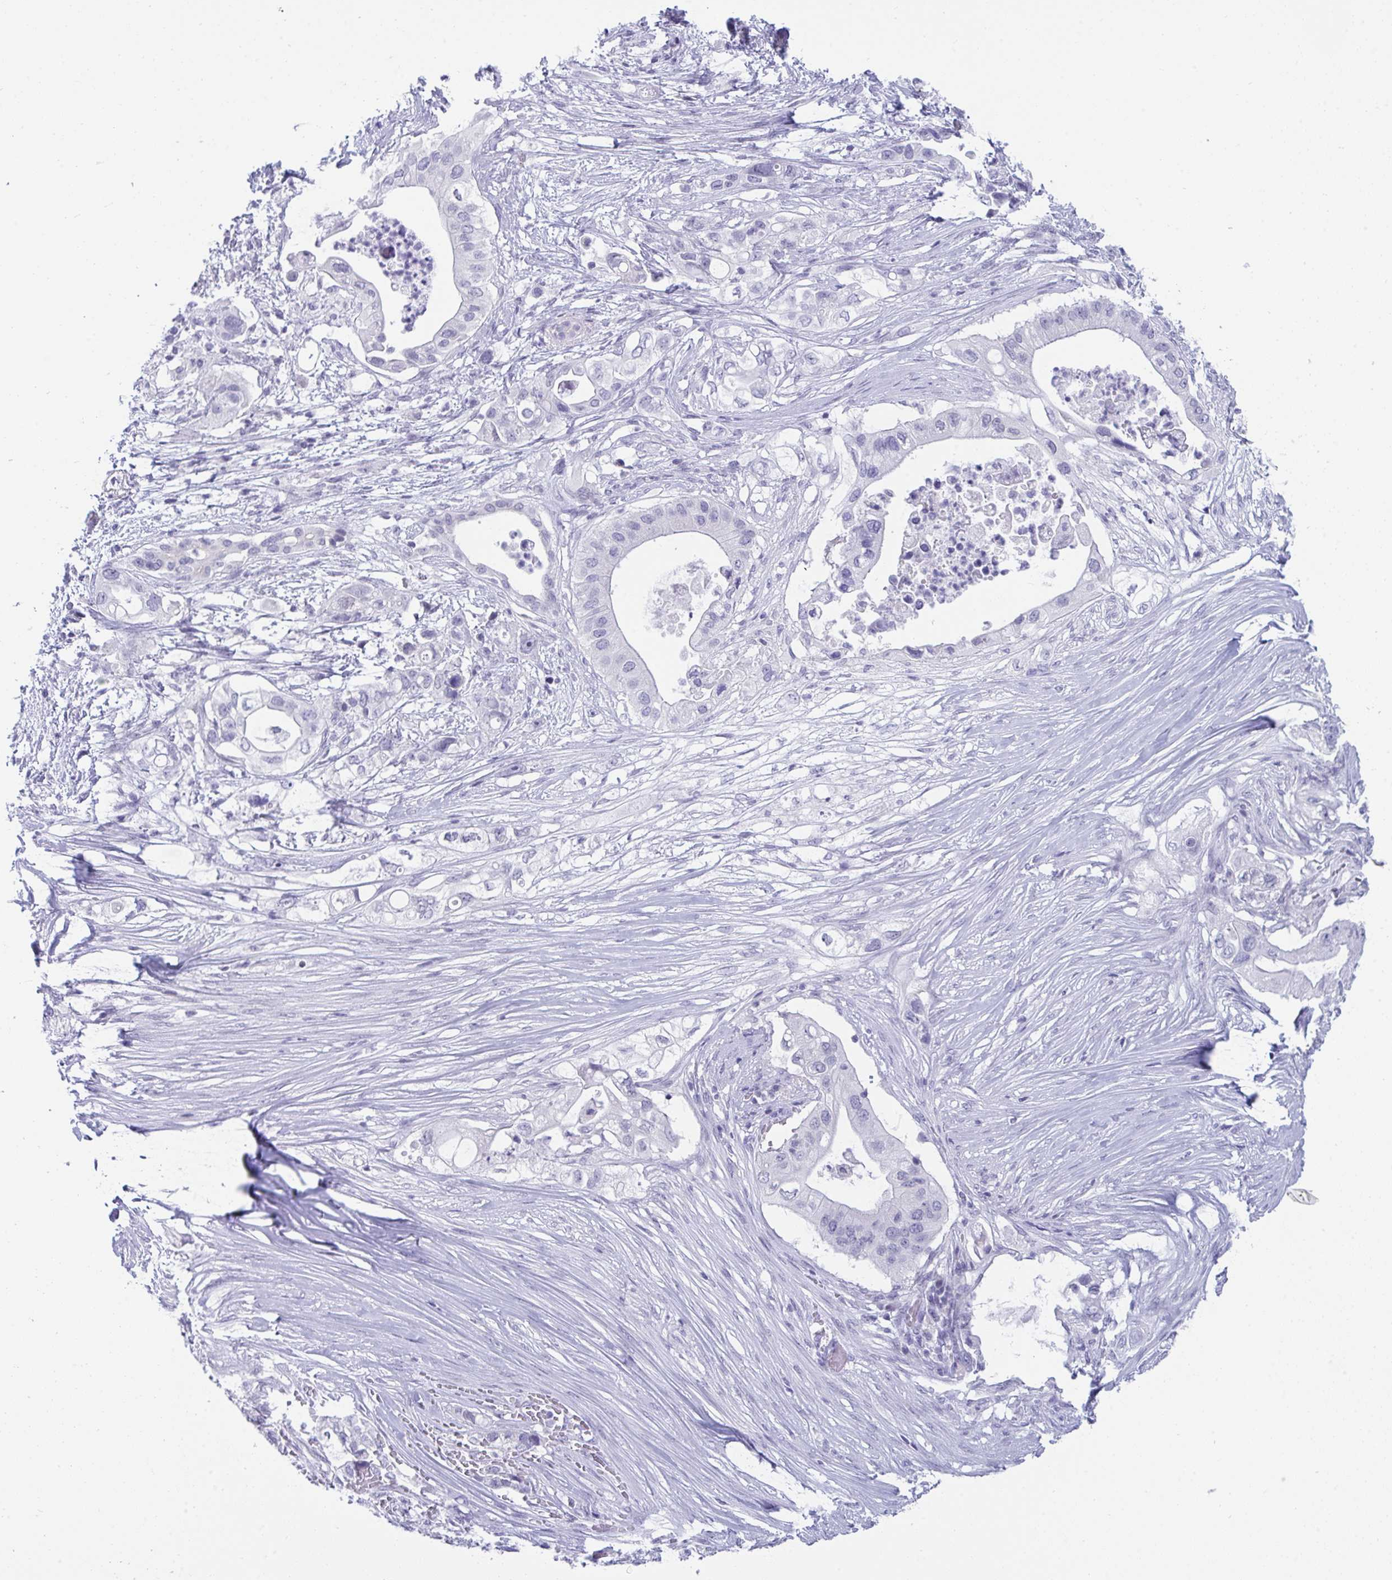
{"staining": {"intensity": "negative", "quantity": "none", "location": "none"}, "tissue": "pancreatic cancer", "cell_type": "Tumor cells", "image_type": "cancer", "snomed": [{"axis": "morphology", "description": "Adenocarcinoma, NOS"}, {"axis": "topography", "description": "Pancreas"}], "caption": "A high-resolution image shows immunohistochemistry staining of adenocarcinoma (pancreatic), which exhibits no significant staining in tumor cells.", "gene": "BMAL2", "patient": {"sex": "female", "age": 72}}